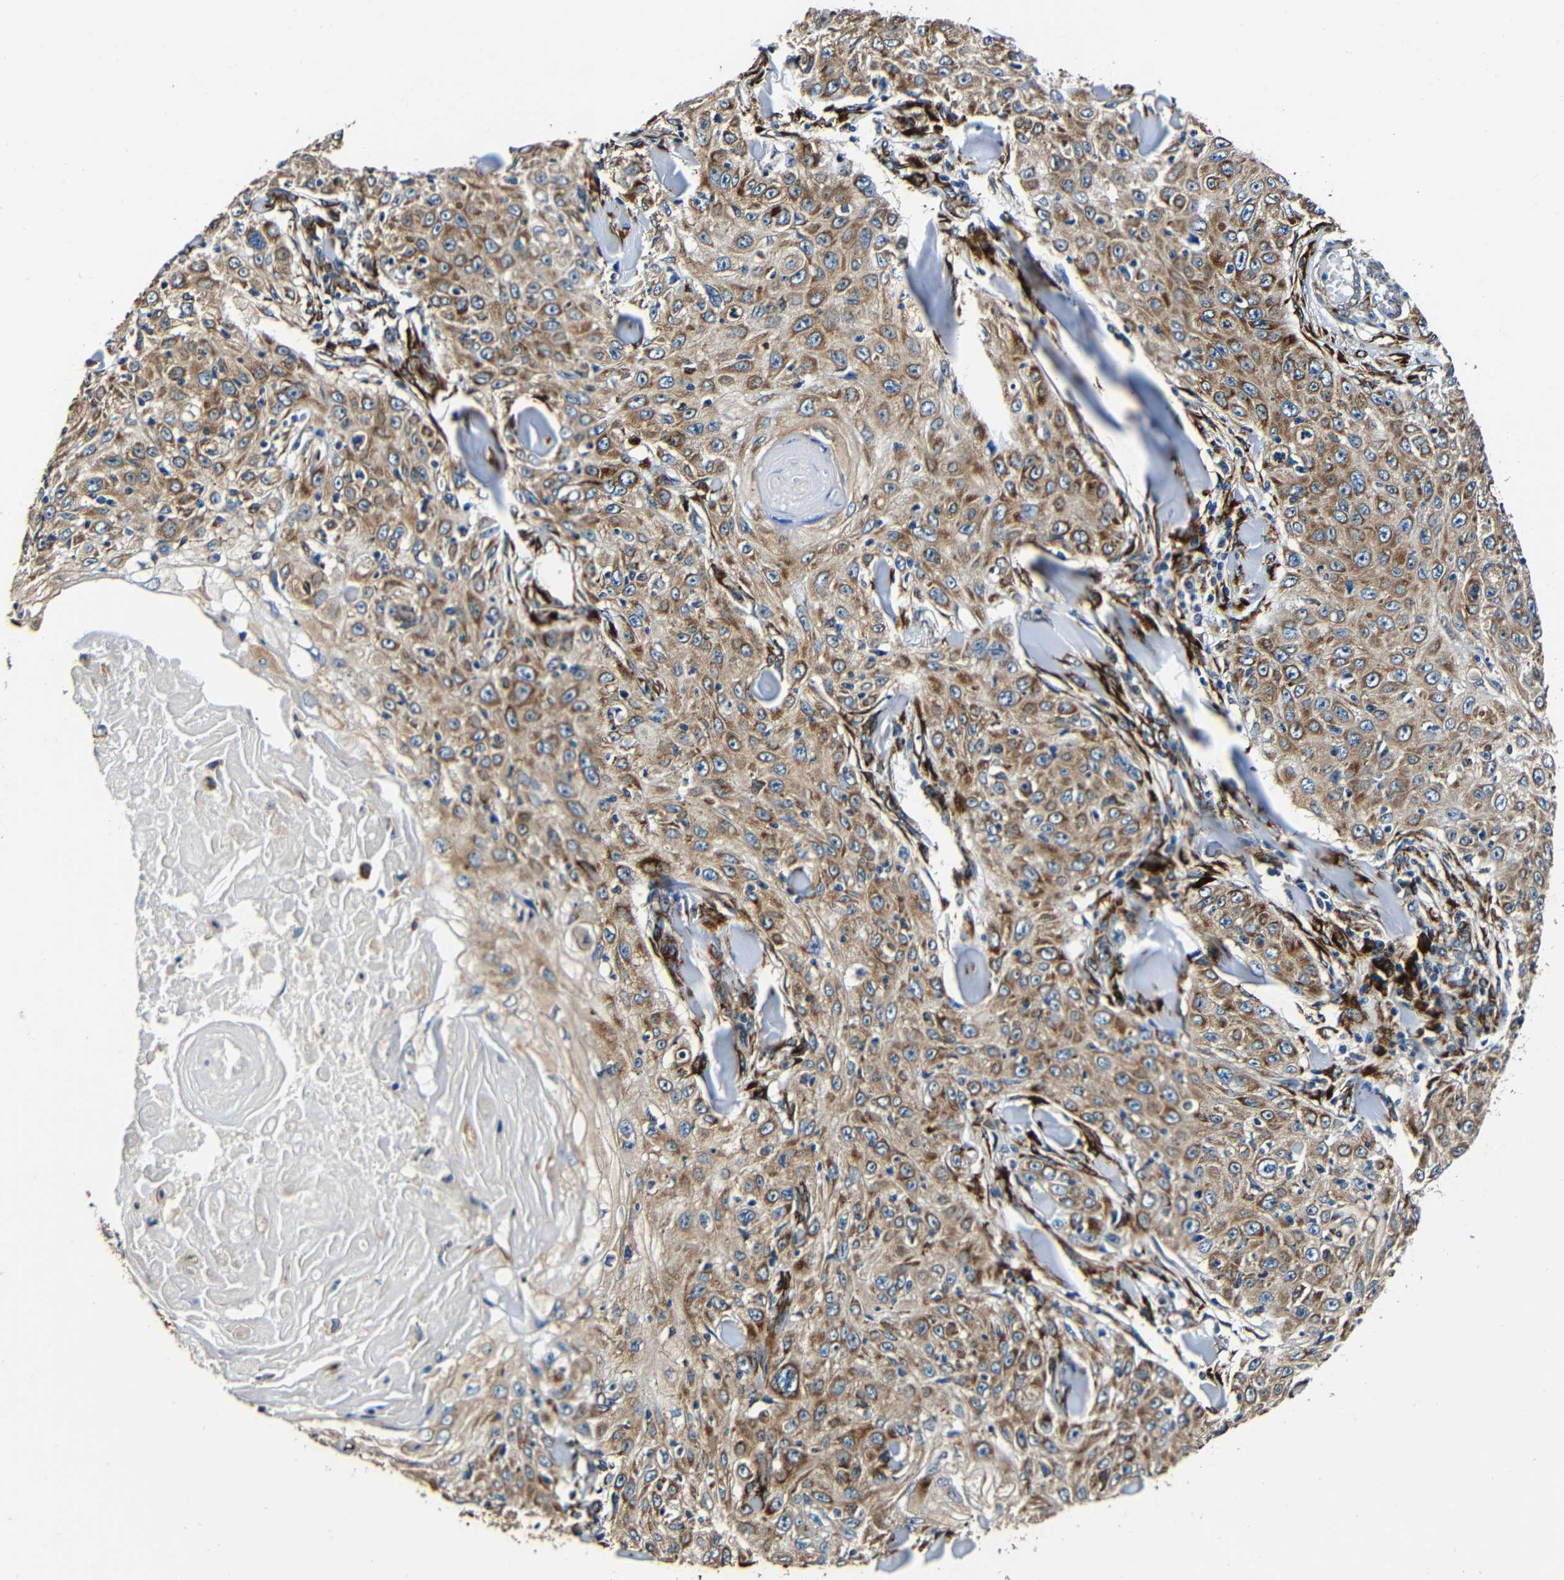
{"staining": {"intensity": "moderate", "quantity": ">75%", "location": "cytoplasmic/membranous"}, "tissue": "skin cancer", "cell_type": "Tumor cells", "image_type": "cancer", "snomed": [{"axis": "morphology", "description": "Squamous cell carcinoma, NOS"}, {"axis": "topography", "description": "Skin"}], "caption": "Immunohistochemistry of skin cancer (squamous cell carcinoma) shows medium levels of moderate cytoplasmic/membranous staining in approximately >75% of tumor cells.", "gene": "RRBP1", "patient": {"sex": "male", "age": 86}}